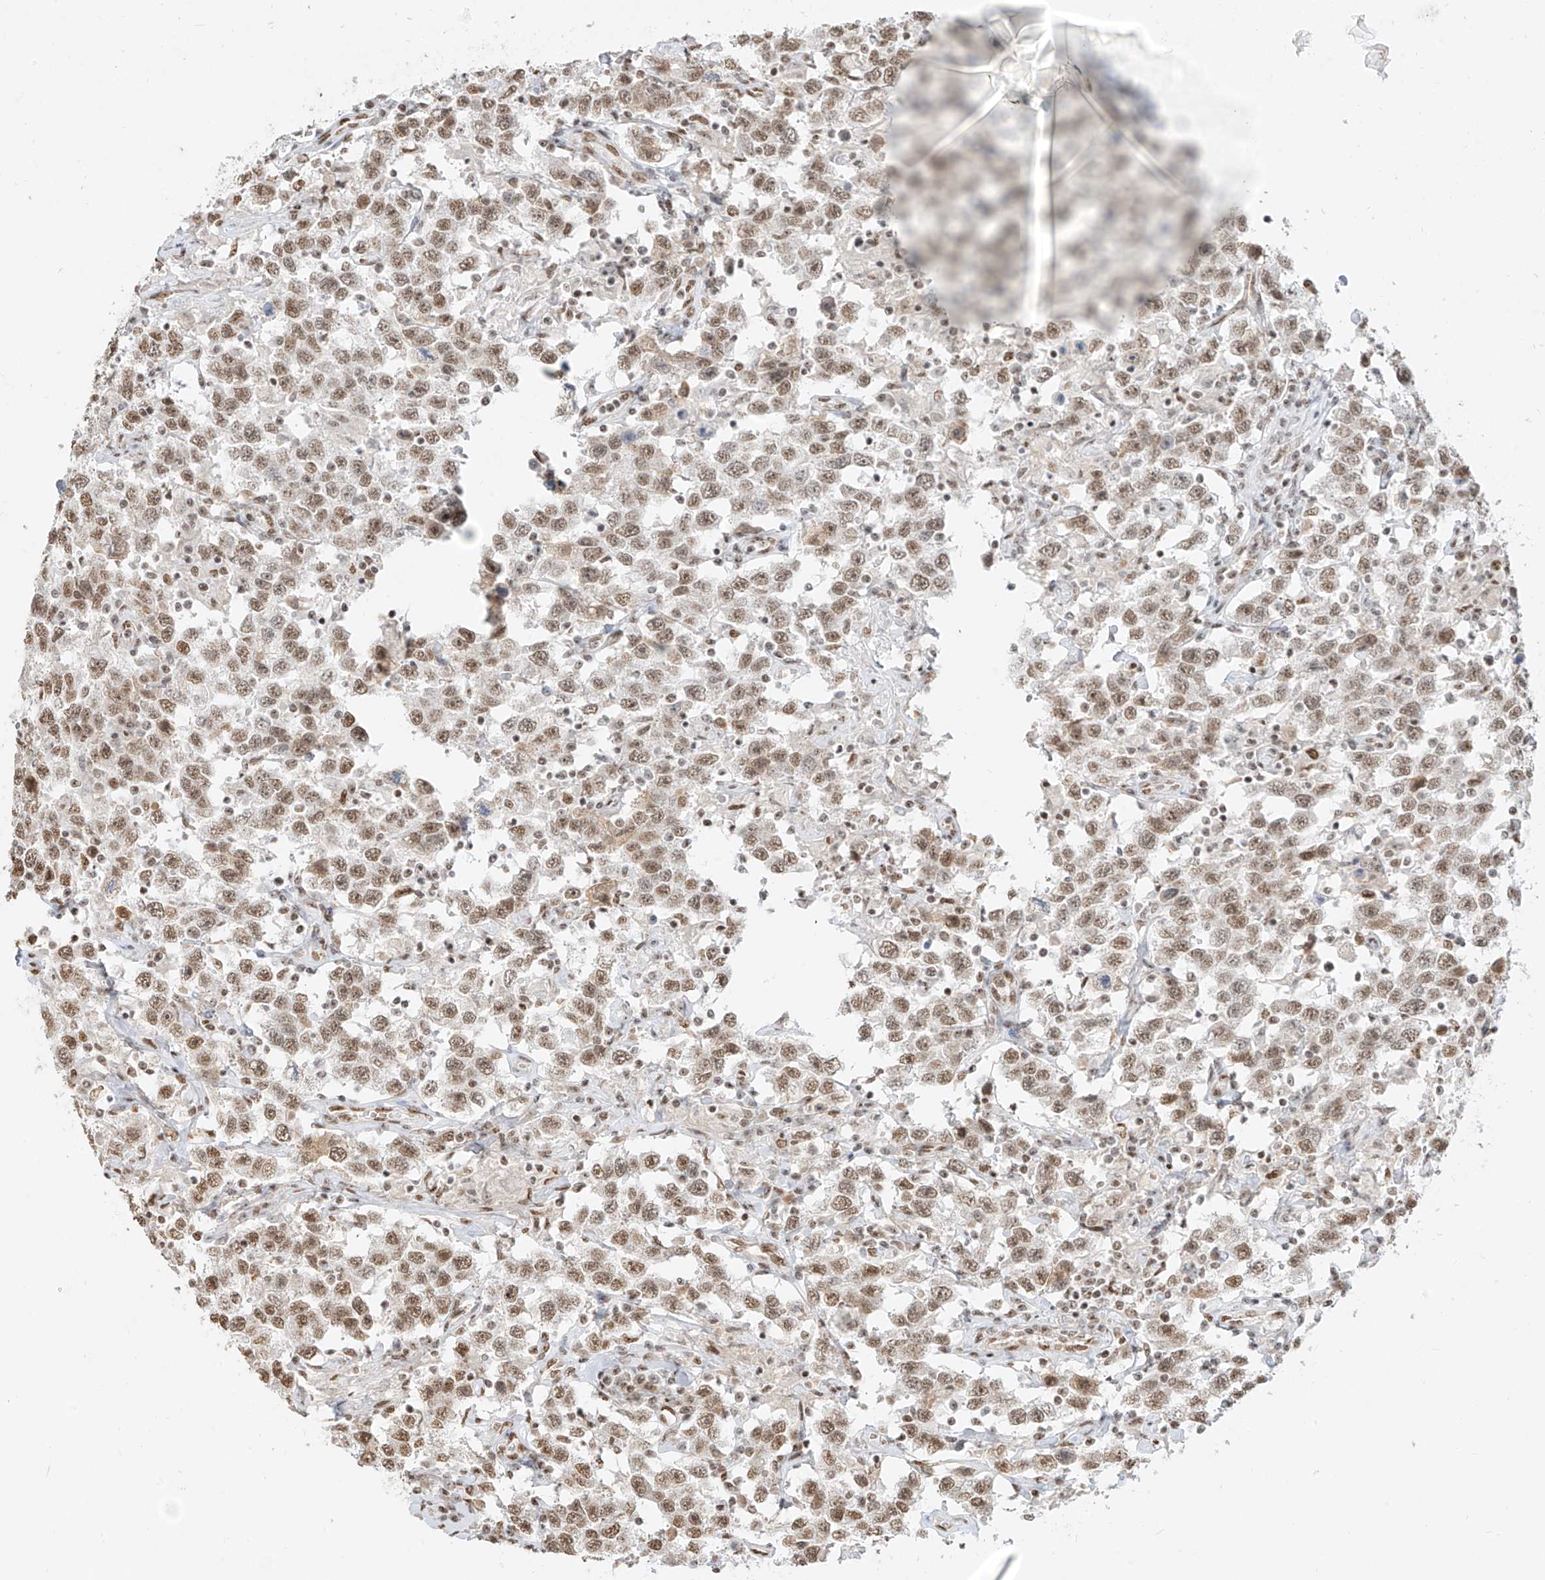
{"staining": {"intensity": "moderate", "quantity": ">75%", "location": "nuclear"}, "tissue": "testis cancer", "cell_type": "Tumor cells", "image_type": "cancer", "snomed": [{"axis": "morphology", "description": "Seminoma, NOS"}, {"axis": "topography", "description": "Testis"}], "caption": "Immunohistochemical staining of human testis cancer (seminoma) exhibits medium levels of moderate nuclear expression in about >75% of tumor cells.", "gene": "NHSL1", "patient": {"sex": "male", "age": 41}}